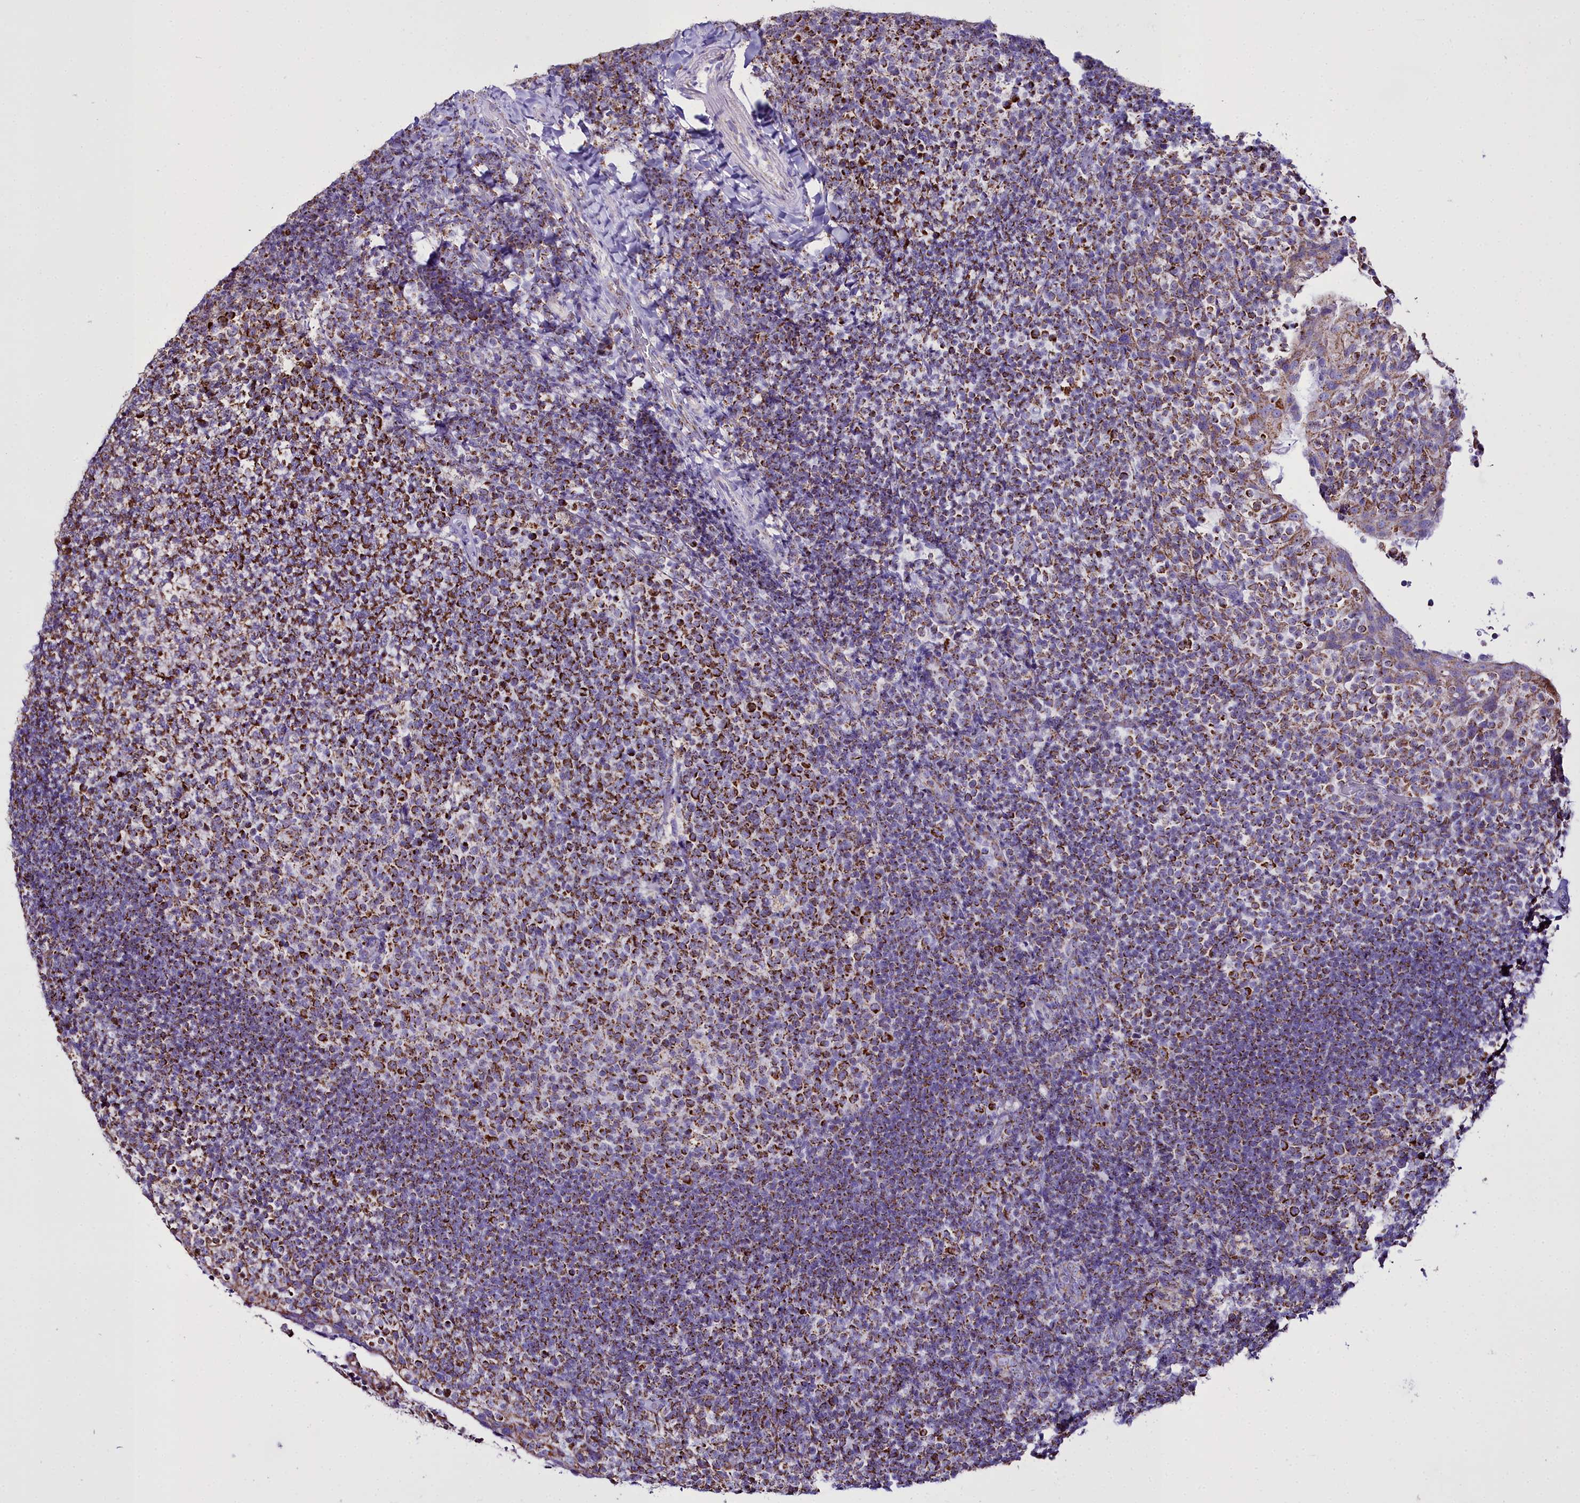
{"staining": {"intensity": "strong", "quantity": ">75%", "location": "cytoplasmic/membranous"}, "tissue": "tonsil", "cell_type": "Germinal center cells", "image_type": "normal", "snomed": [{"axis": "morphology", "description": "Normal tissue, NOS"}, {"axis": "topography", "description": "Tonsil"}], "caption": "Strong cytoplasmic/membranous protein positivity is present in about >75% of germinal center cells in tonsil. The staining is performed using DAB (3,3'-diaminobenzidine) brown chromogen to label protein expression. The nuclei are counter-stained blue using hematoxylin.", "gene": "WDFY3", "patient": {"sex": "female", "age": 10}}